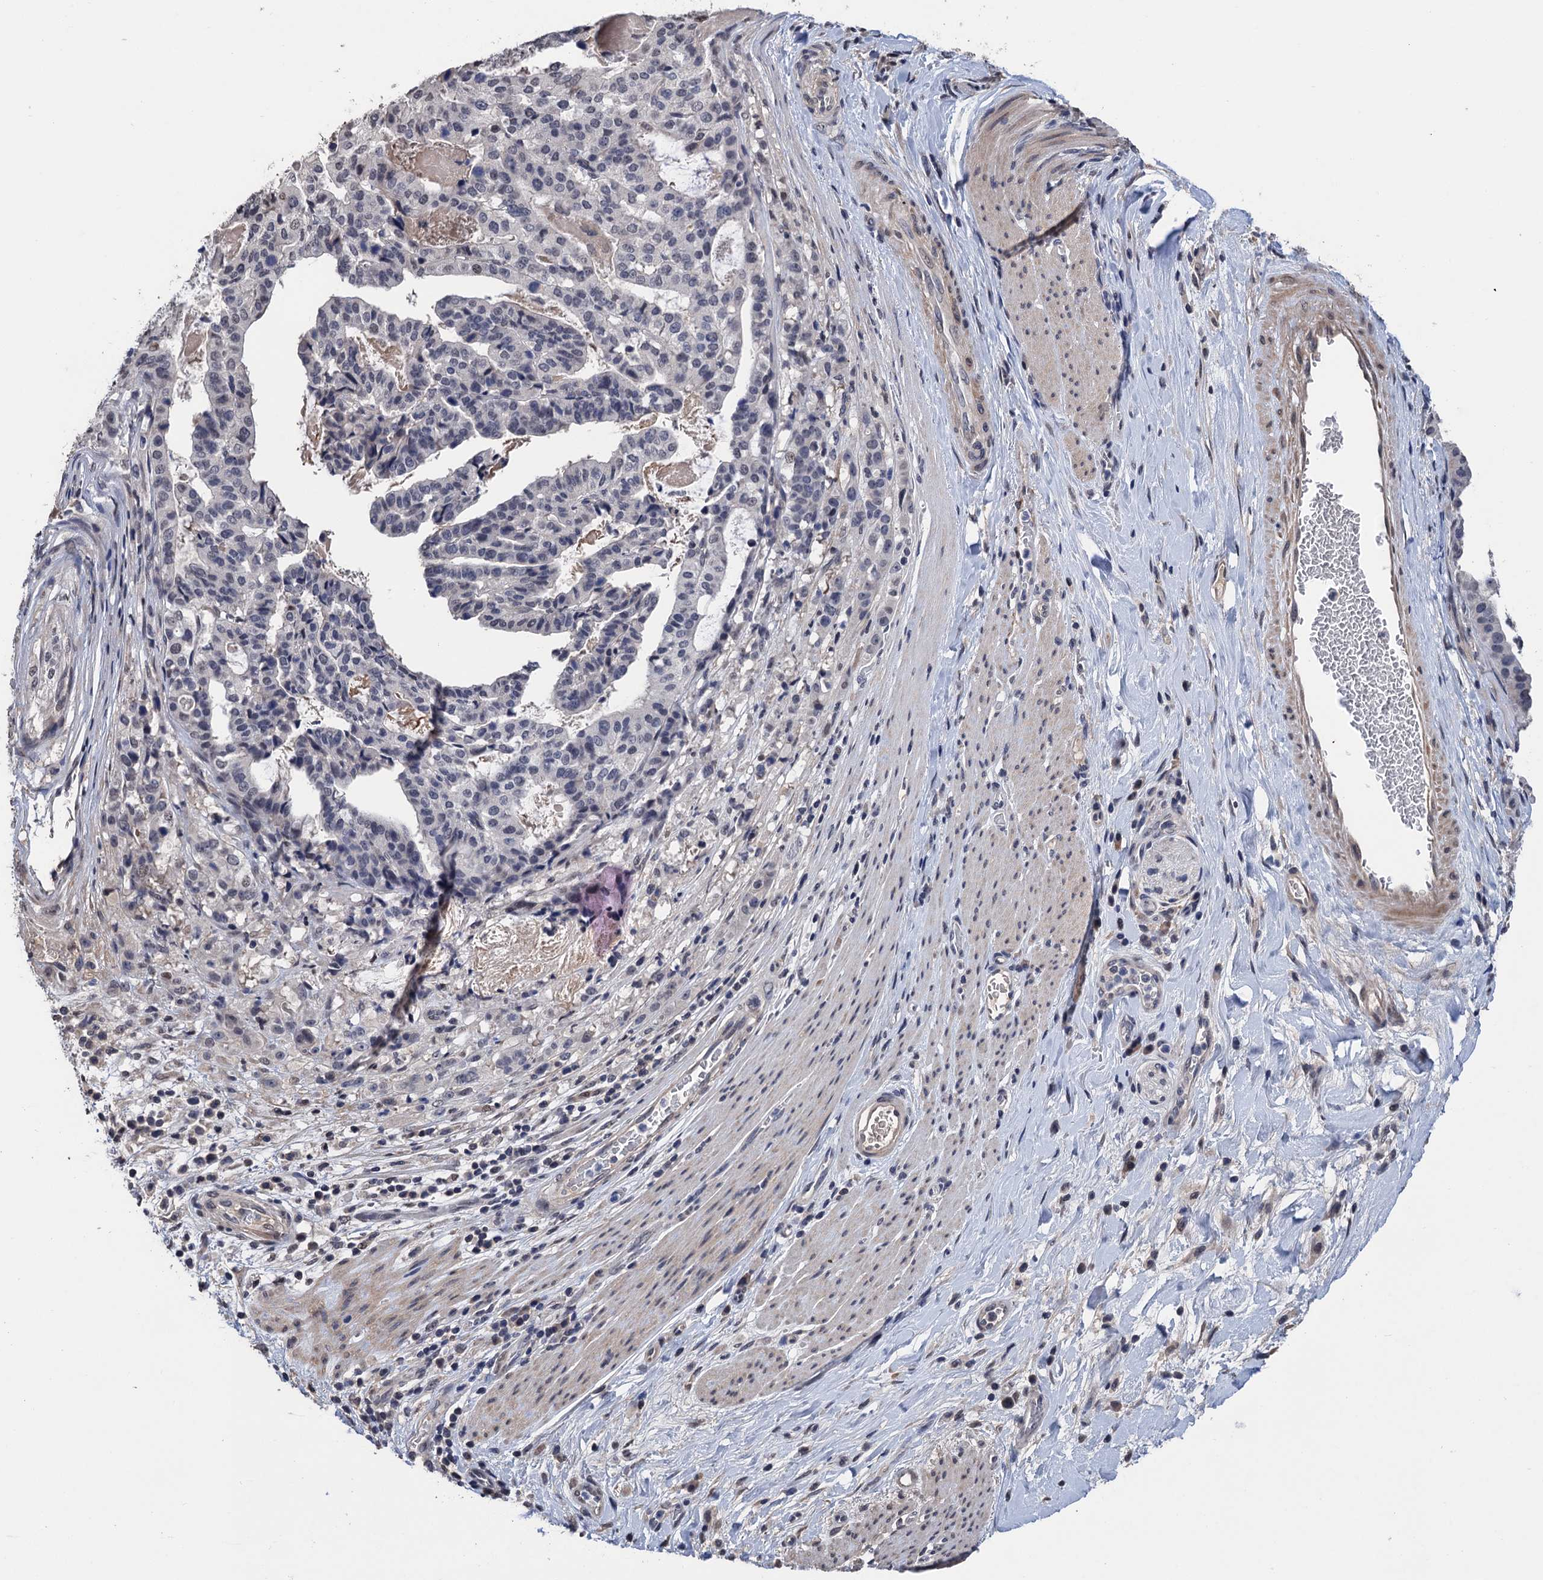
{"staining": {"intensity": "negative", "quantity": "none", "location": "none"}, "tissue": "stomach cancer", "cell_type": "Tumor cells", "image_type": "cancer", "snomed": [{"axis": "morphology", "description": "Adenocarcinoma, NOS"}, {"axis": "topography", "description": "Stomach"}], "caption": "Human stomach adenocarcinoma stained for a protein using IHC exhibits no staining in tumor cells.", "gene": "ART5", "patient": {"sex": "male", "age": 48}}